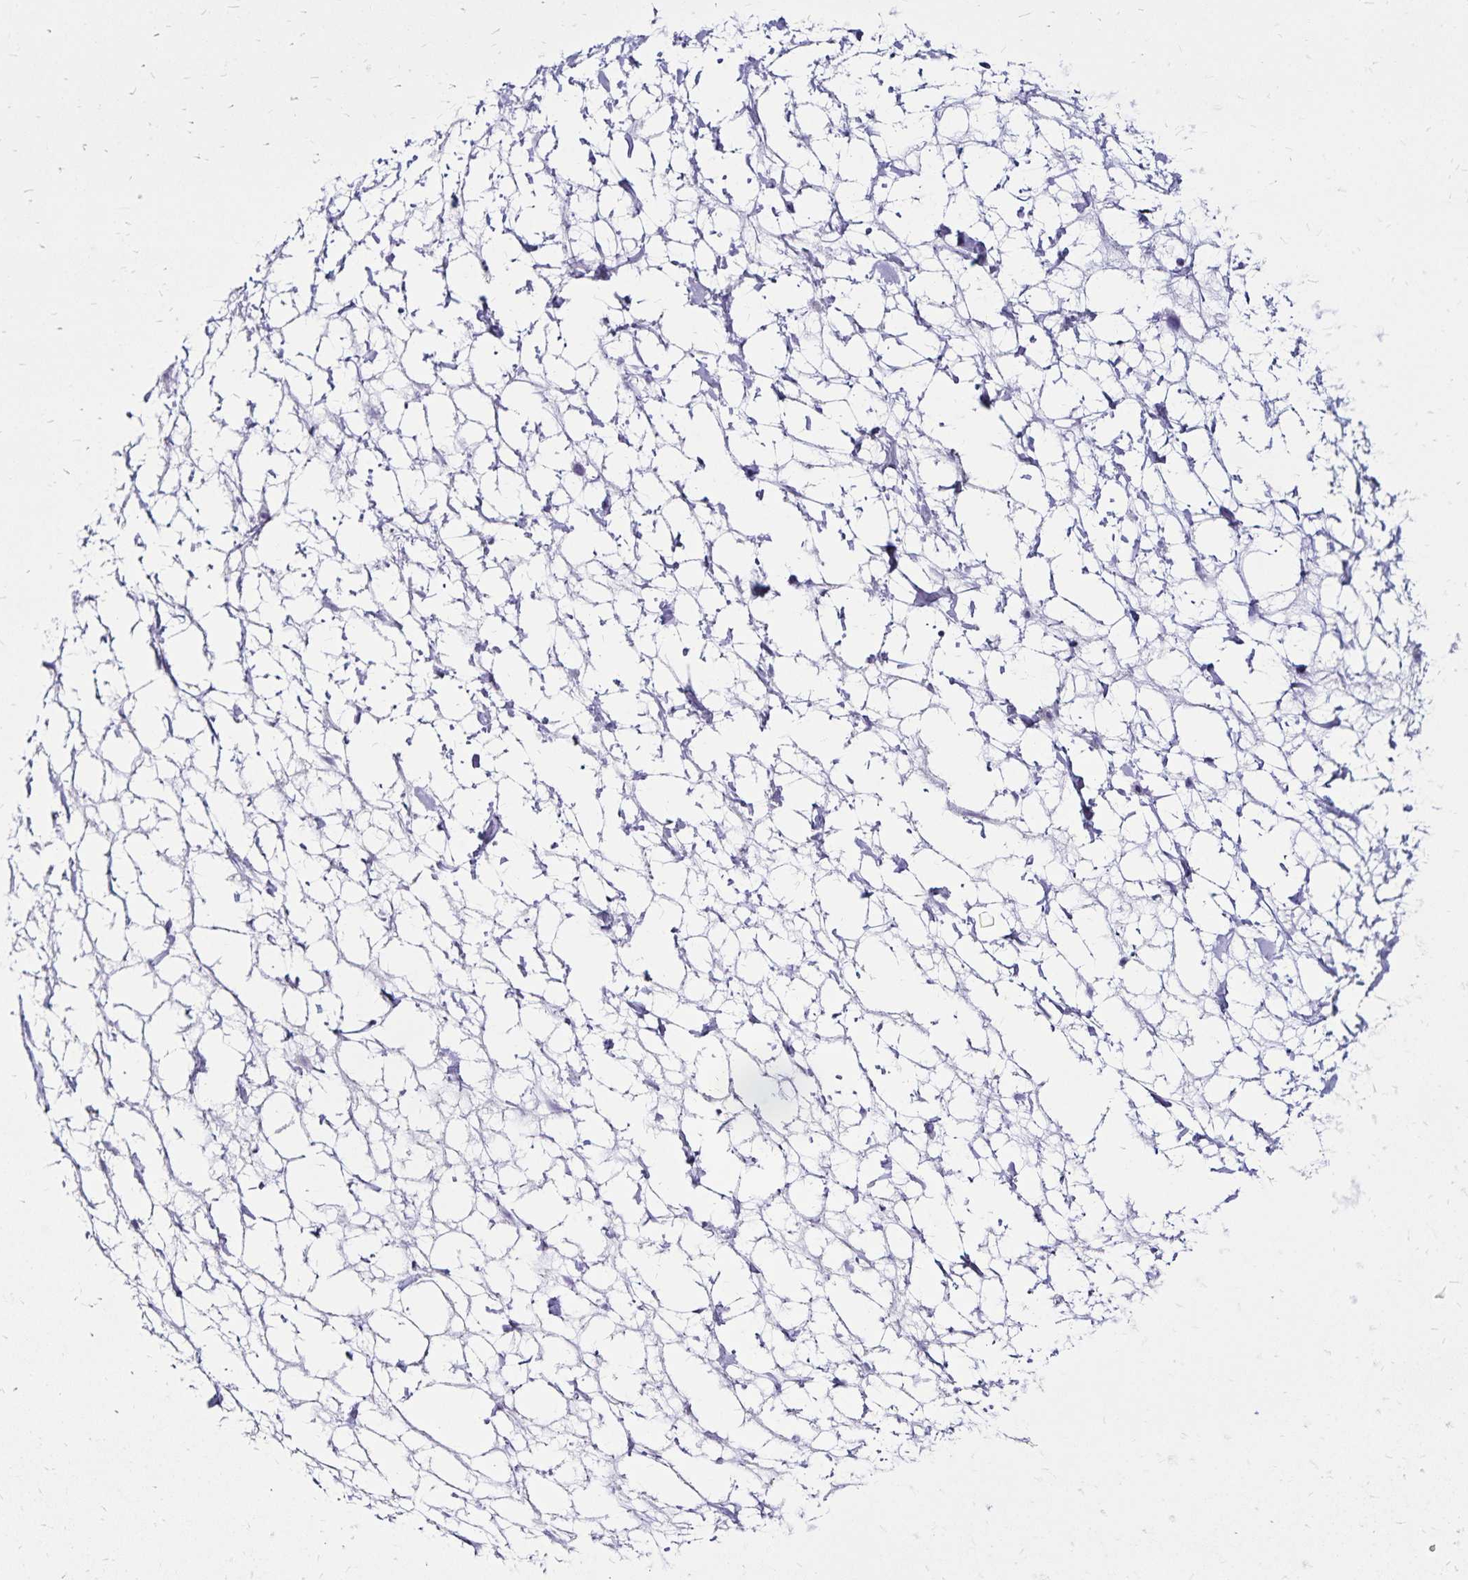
{"staining": {"intensity": "negative", "quantity": "none", "location": "none"}, "tissue": "adipose tissue", "cell_type": "Adipocytes", "image_type": "normal", "snomed": [{"axis": "morphology", "description": "Normal tissue, NOS"}, {"axis": "topography", "description": "Lymph node"}, {"axis": "topography", "description": "Cartilage tissue"}, {"axis": "topography", "description": "Nasopharynx"}], "caption": "High magnification brightfield microscopy of unremarkable adipose tissue stained with DAB (3,3'-diaminobenzidine) (brown) and counterstained with hematoxylin (blue): adipocytes show no significant positivity. (DAB immunohistochemistry visualized using brightfield microscopy, high magnification).", "gene": "LIN28B", "patient": {"sex": "male", "age": 63}}